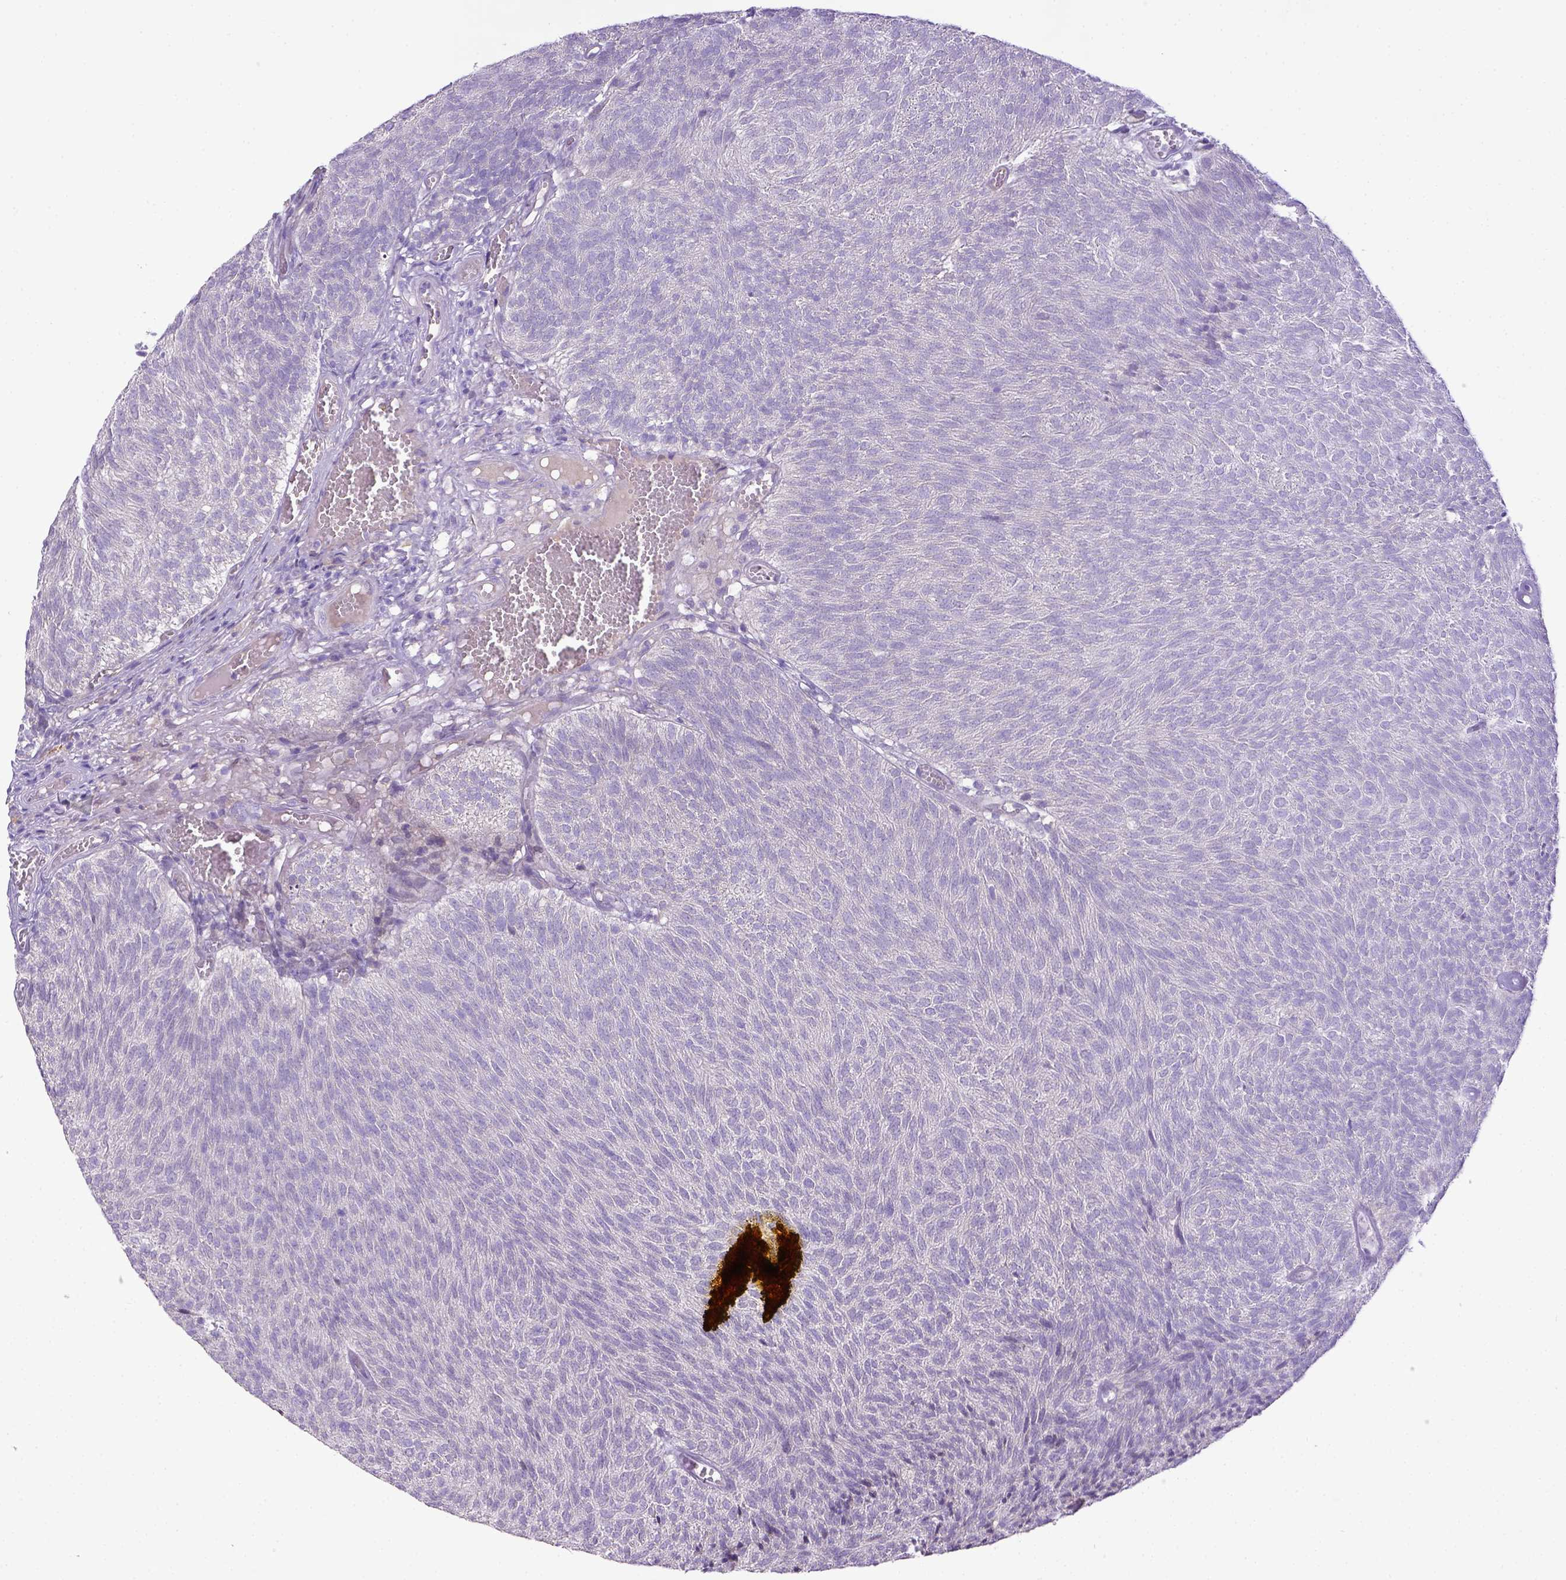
{"staining": {"intensity": "negative", "quantity": "none", "location": "none"}, "tissue": "urothelial cancer", "cell_type": "Tumor cells", "image_type": "cancer", "snomed": [{"axis": "morphology", "description": "Urothelial carcinoma, Low grade"}, {"axis": "topography", "description": "Urinary bladder"}], "caption": "Protein analysis of urothelial cancer shows no significant staining in tumor cells.", "gene": "CD40", "patient": {"sex": "male", "age": 77}}